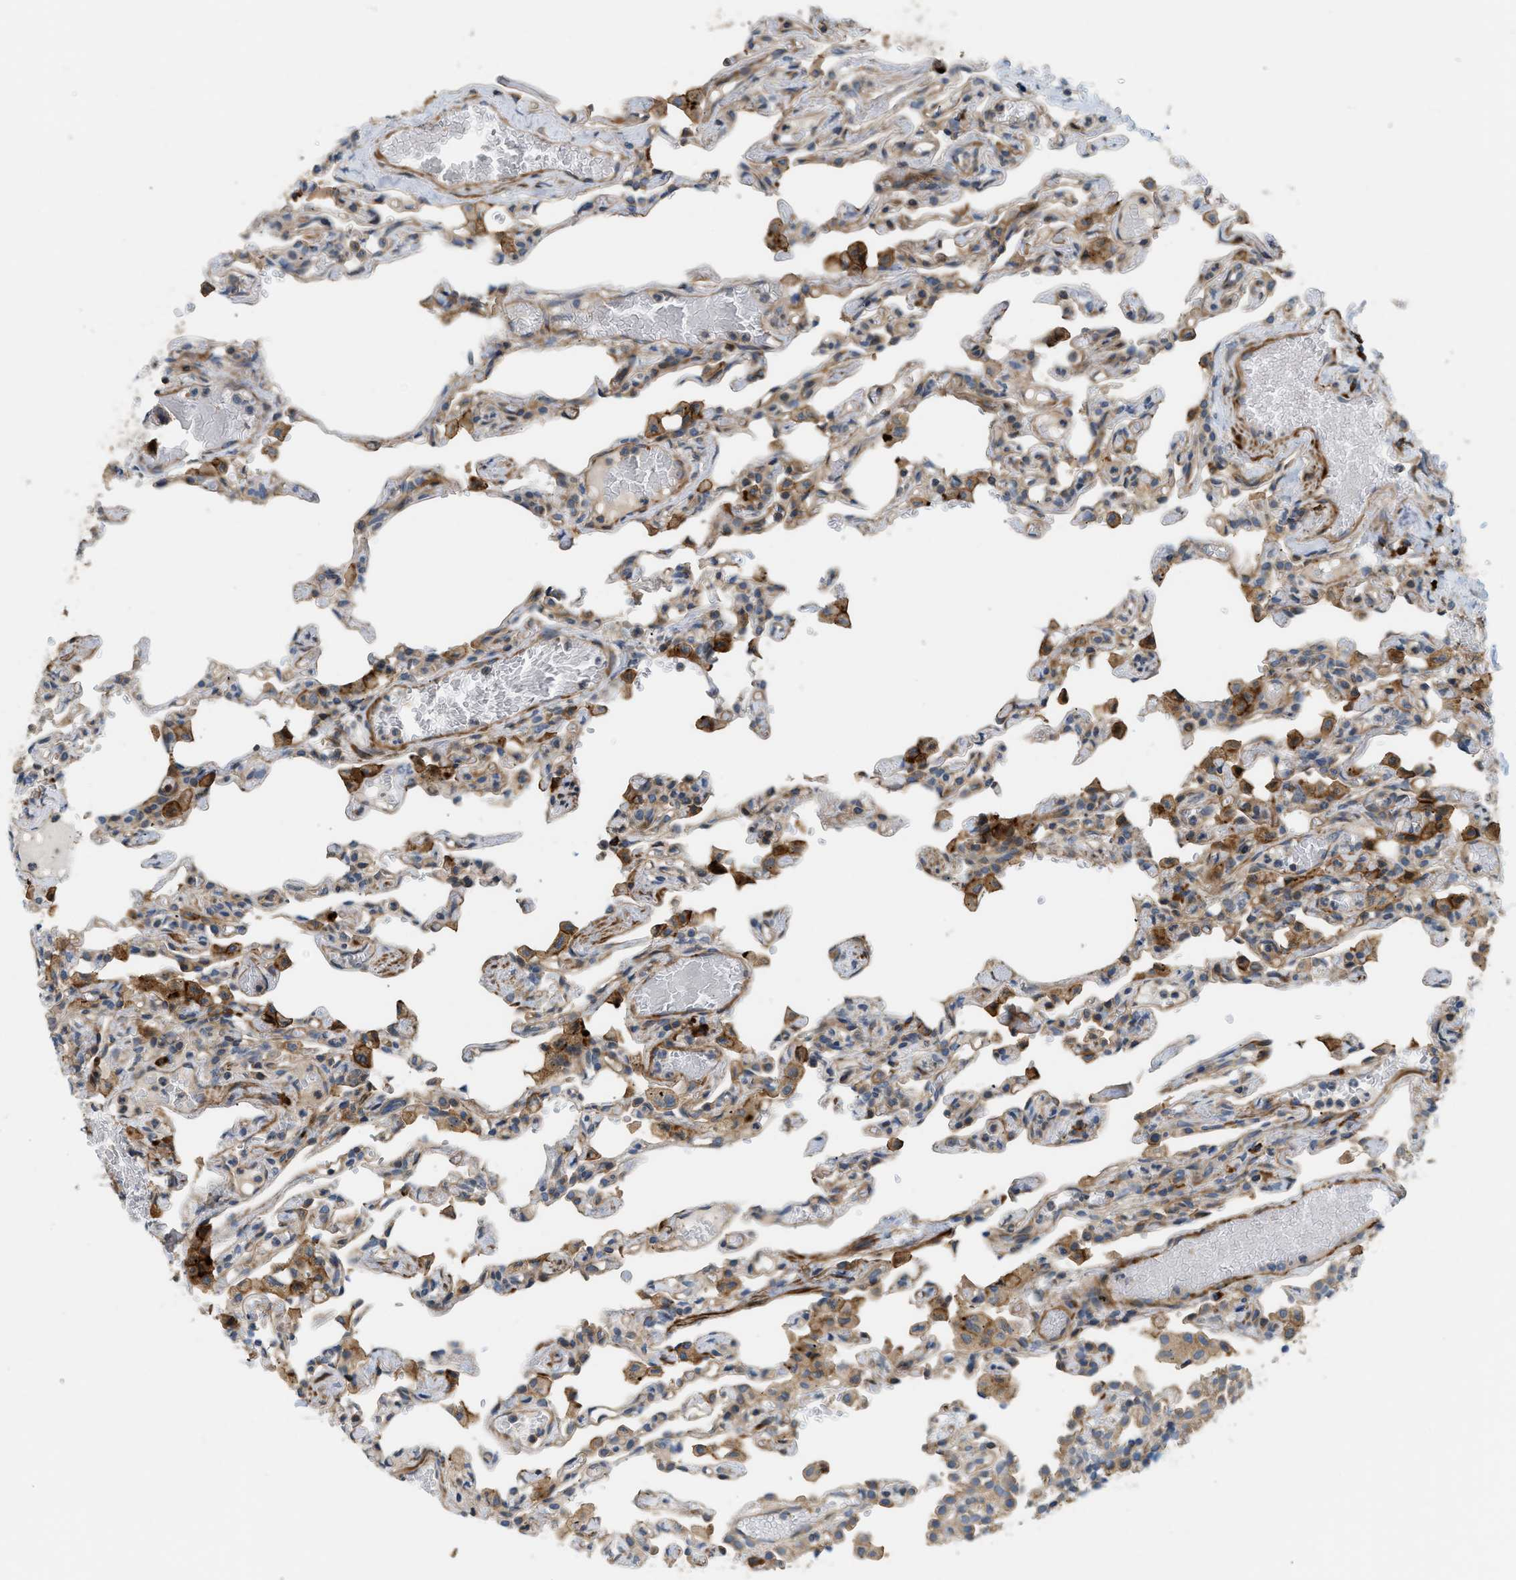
{"staining": {"intensity": "moderate", "quantity": "25%-75%", "location": "cytoplasmic/membranous"}, "tissue": "lung", "cell_type": "Alveolar cells", "image_type": "normal", "snomed": [{"axis": "morphology", "description": "Normal tissue, NOS"}, {"axis": "topography", "description": "Lung"}], "caption": "Approximately 25%-75% of alveolar cells in benign human lung show moderate cytoplasmic/membranous protein staining as visualized by brown immunohistochemical staining.", "gene": "BTN3A2", "patient": {"sex": "male", "age": 21}}